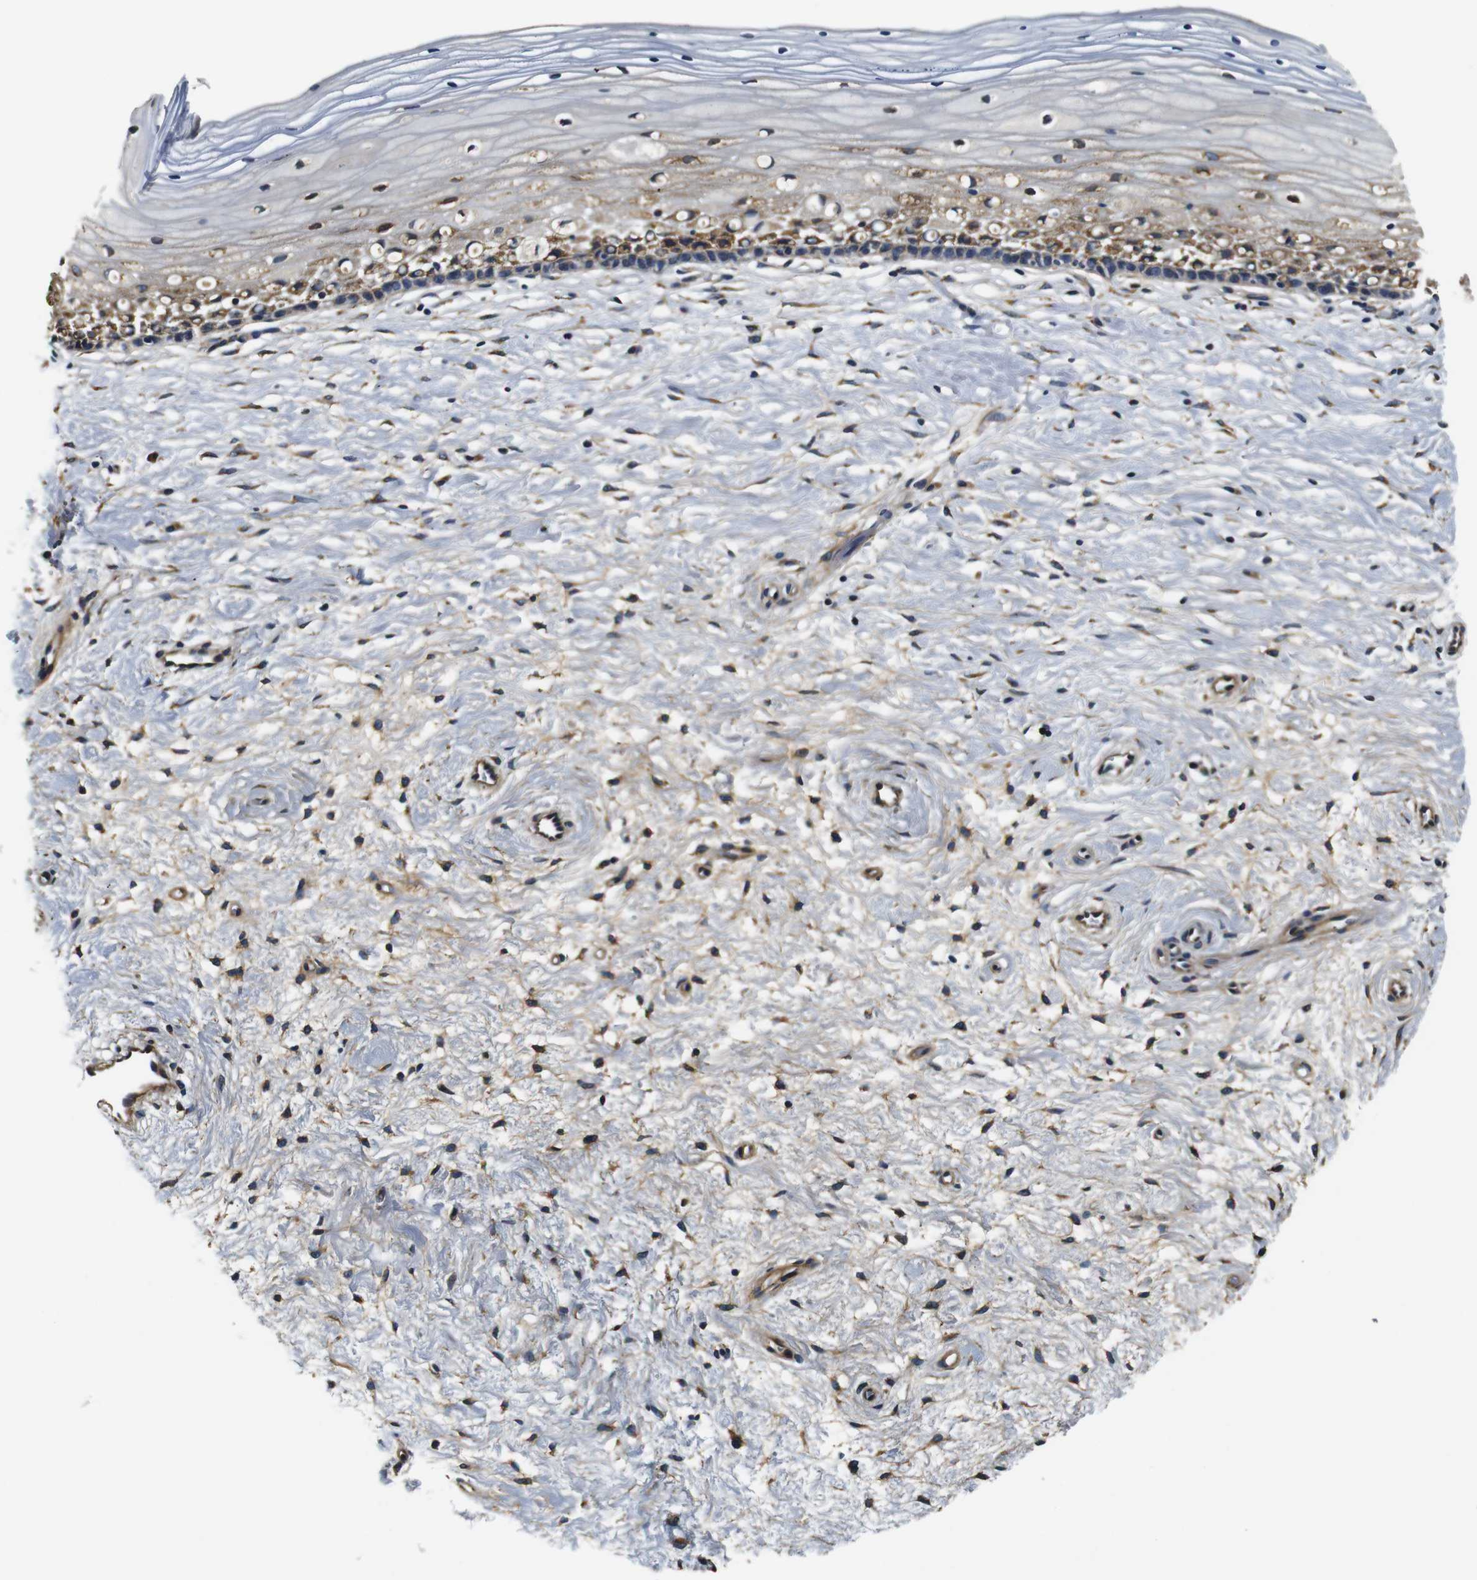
{"staining": {"intensity": "moderate", "quantity": "<25%", "location": "cytoplasmic/membranous"}, "tissue": "cervix", "cell_type": "Squamous epithelial cells", "image_type": "normal", "snomed": [{"axis": "morphology", "description": "Normal tissue, NOS"}, {"axis": "topography", "description": "Cervix"}], "caption": "Immunohistochemistry of unremarkable cervix exhibits low levels of moderate cytoplasmic/membranous positivity in approximately <25% of squamous epithelial cells. Using DAB (brown) and hematoxylin (blue) stains, captured at high magnification using brightfield microscopy.", "gene": "COL1A1", "patient": {"sex": "female", "age": 39}}